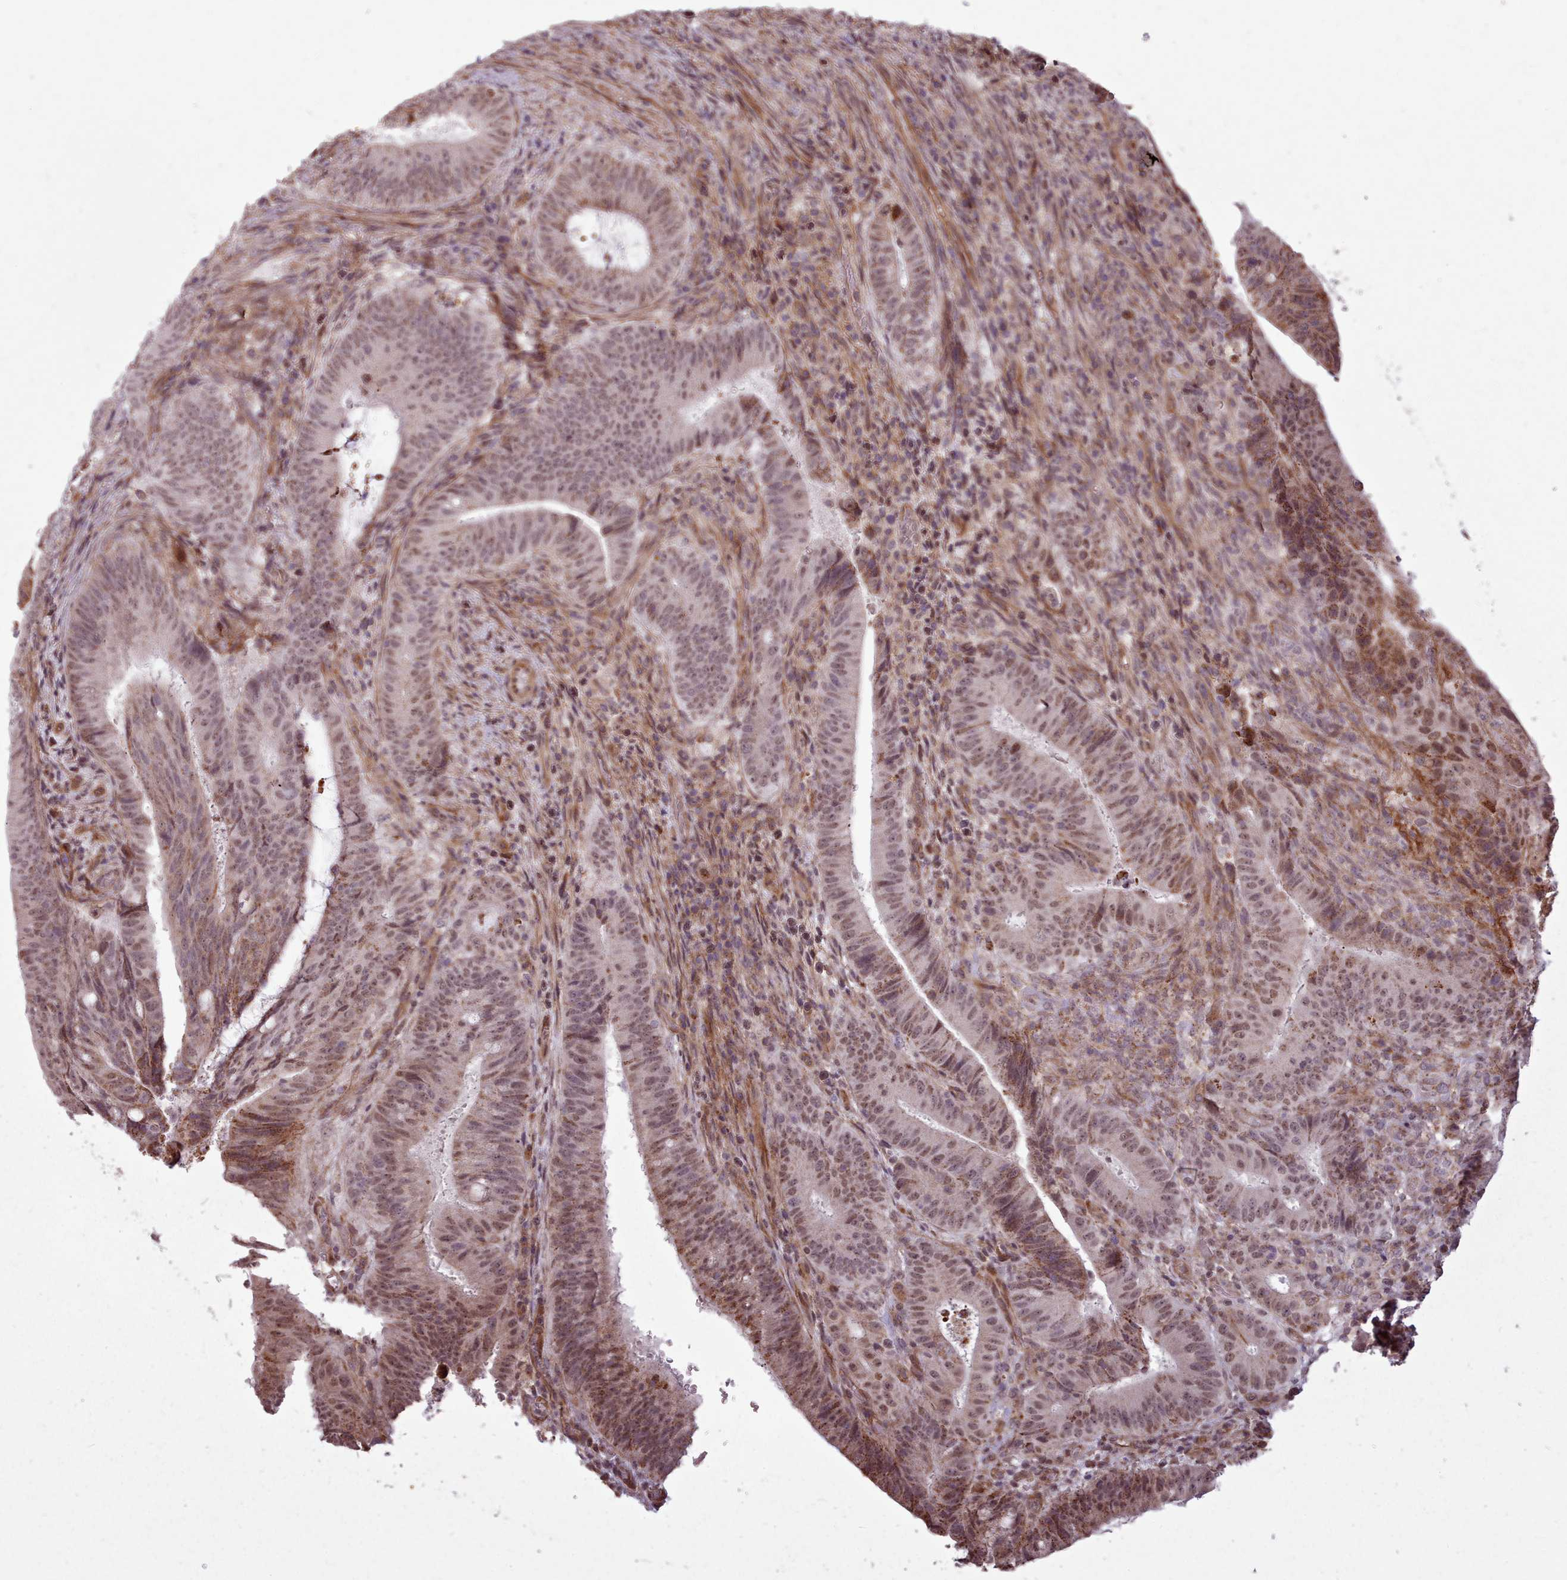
{"staining": {"intensity": "moderate", "quantity": ">75%", "location": "nuclear"}, "tissue": "colorectal cancer", "cell_type": "Tumor cells", "image_type": "cancer", "snomed": [{"axis": "morphology", "description": "Adenocarcinoma, NOS"}, {"axis": "topography", "description": "Colon"}], "caption": "Moderate nuclear protein expression is present in approximately >75% of tumor cells in colorectal cancer (adenocarcinoma).", "gene": "ZMYM4", "patient": {"sex": "female", "age": 43}}